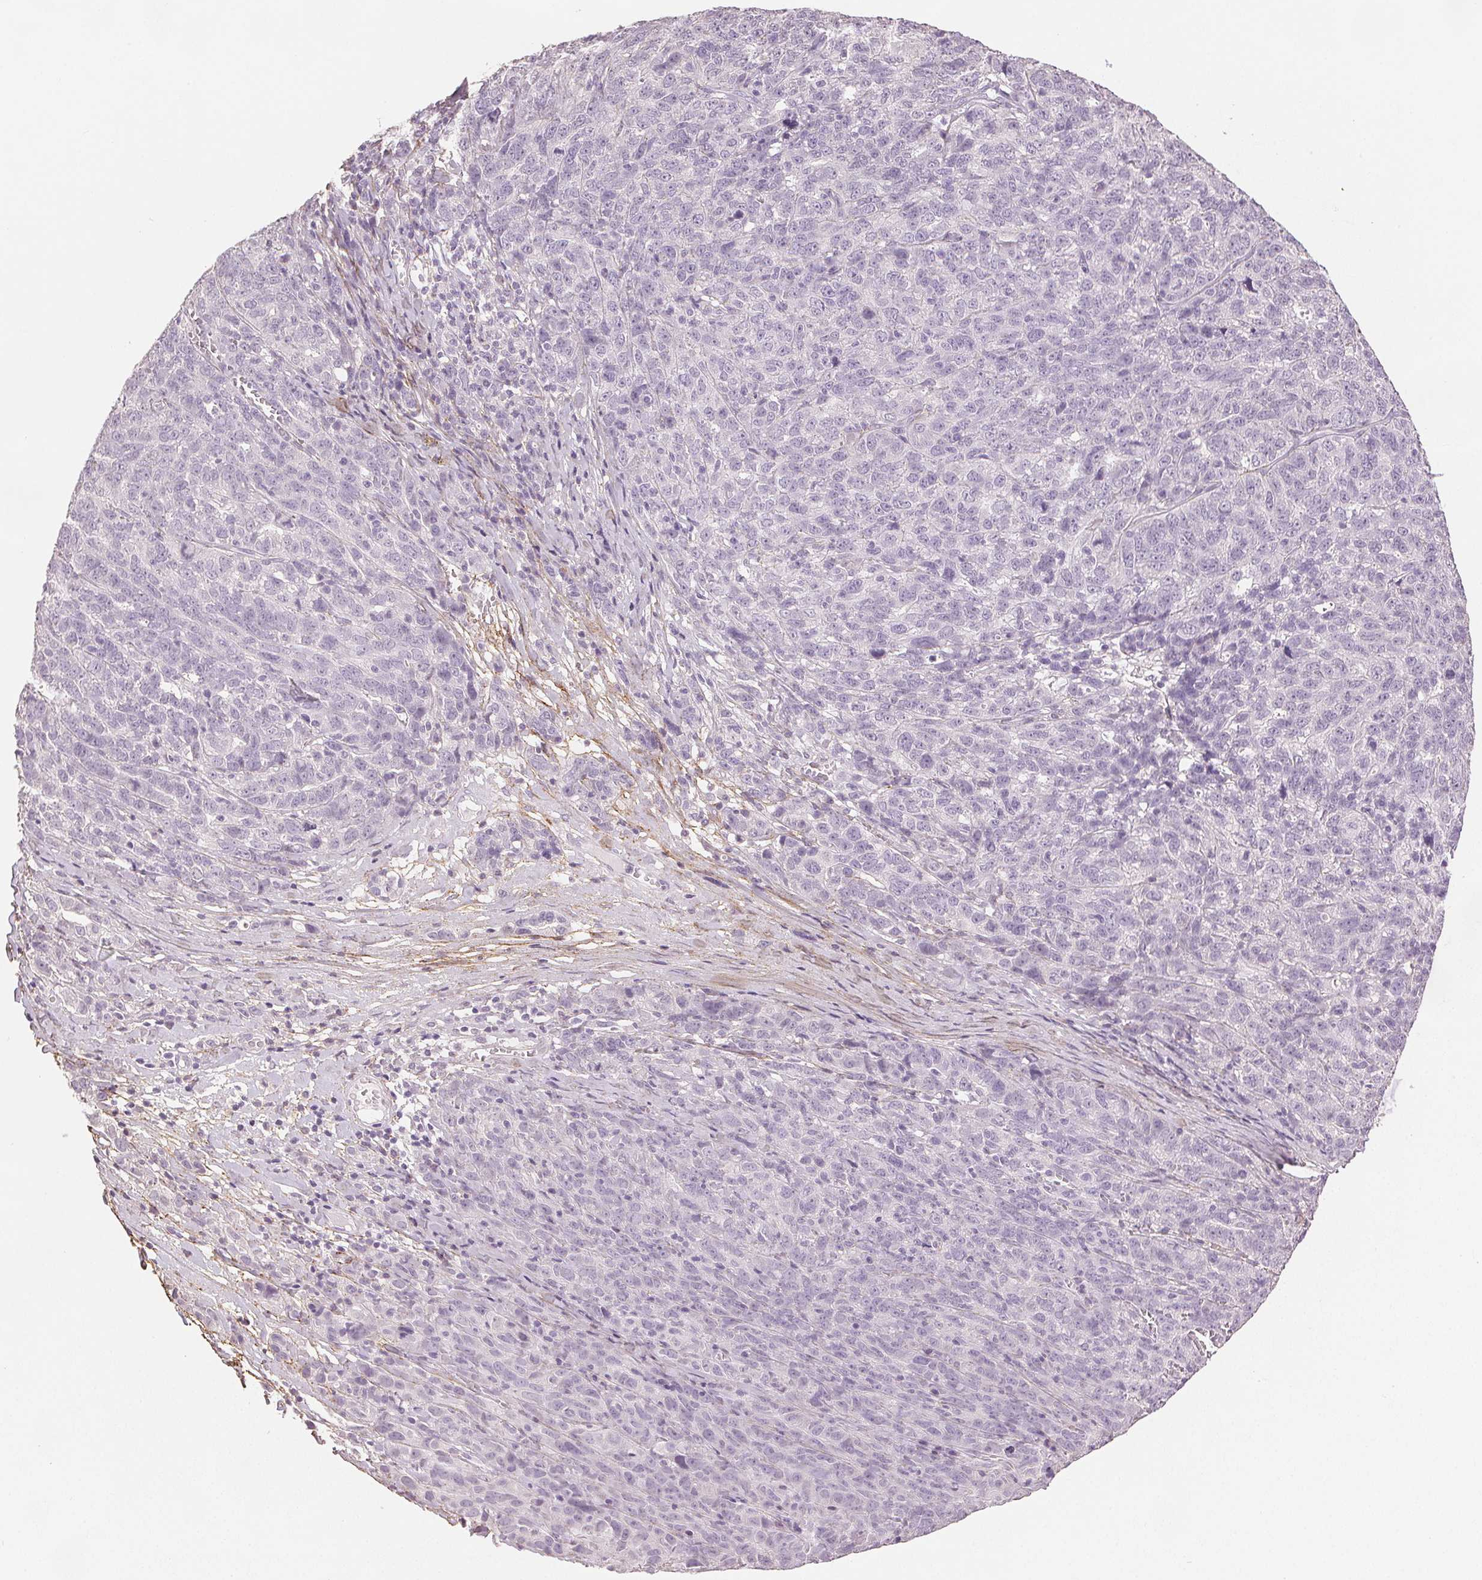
{"staining": {"intensity": "negative", "quantity": "none", "location": "none"}, "tissue": "ovarian cancer", "cell_type": "Tumor cells", "image_type": "cancer", "snomed": [{"axis": "morphology", "description": "Cystadenocarcinoma, serous, NOS"}, {"axis": "topography", "description": "Ovary"}], "caption": "An image of ovarian cancer stained for a protein reveals no brown staining in tumor cells. The staining was performed using DAB (3,3'-diaminobenzidine) to visualize the protein expression in brown, while the nuclei were stained in blue with hematoxylin (Magnification: 20x).", "gene": "FBN1", "patient": {"sex": "female", "age": 71}}